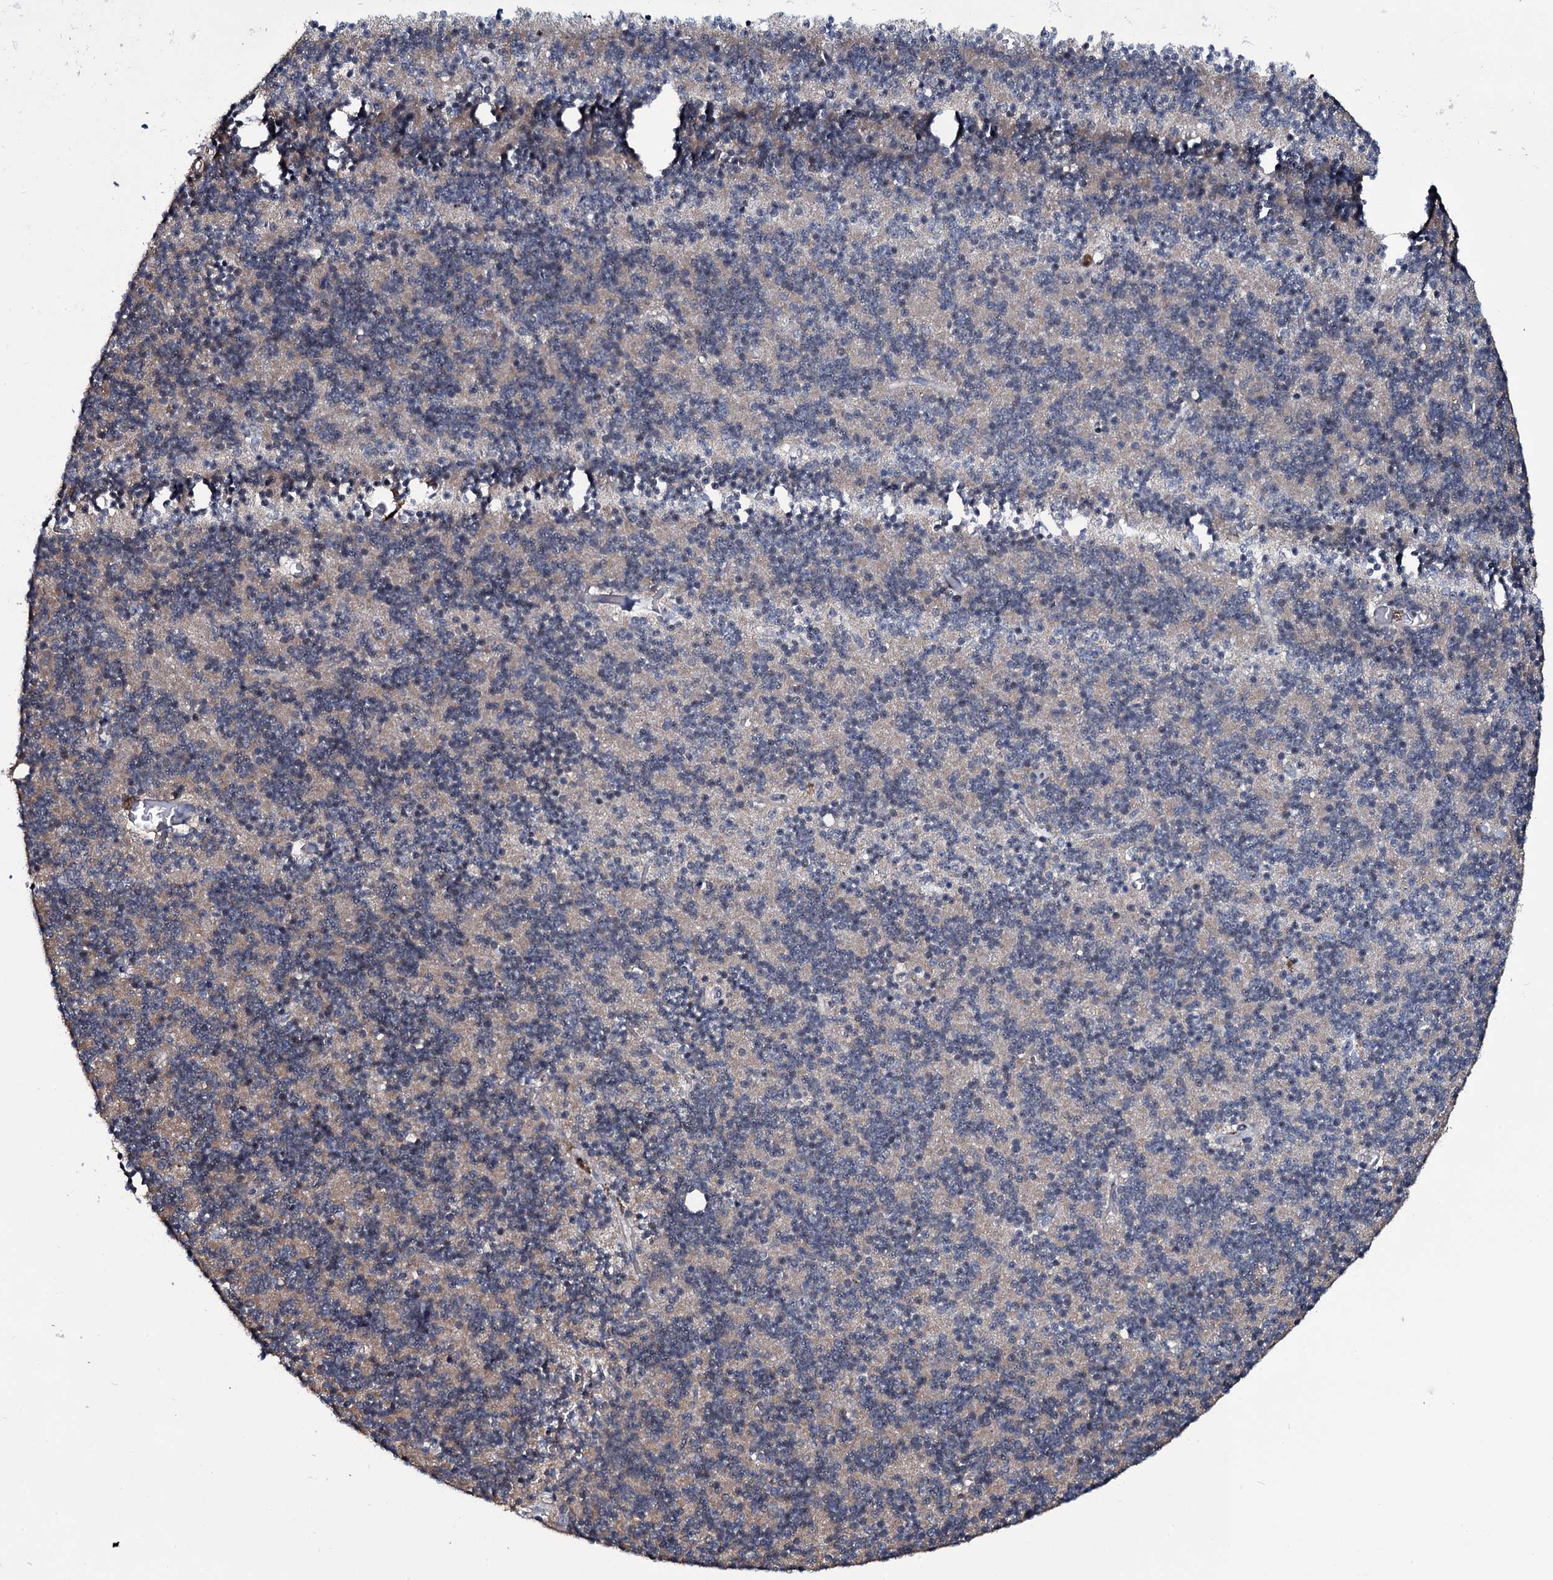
{"staining": {"intensity": "negative", "quantity": "none", "location": "none"}, "tissue": "cerebellum", "cell_type": "Cells in granular layer", "image_type": "normal", "snomed": [{"axis": "morphology", "description": "Normal tissue, NOS"}, {"axis": "topography", "description": "Cerebellum"}], "caption": "Micrograph shows no significant protein positivity in cells in granular layer of normal cerebellum.", "gene": "LYG2", "patient": {"sex": "male", "age": 54}}